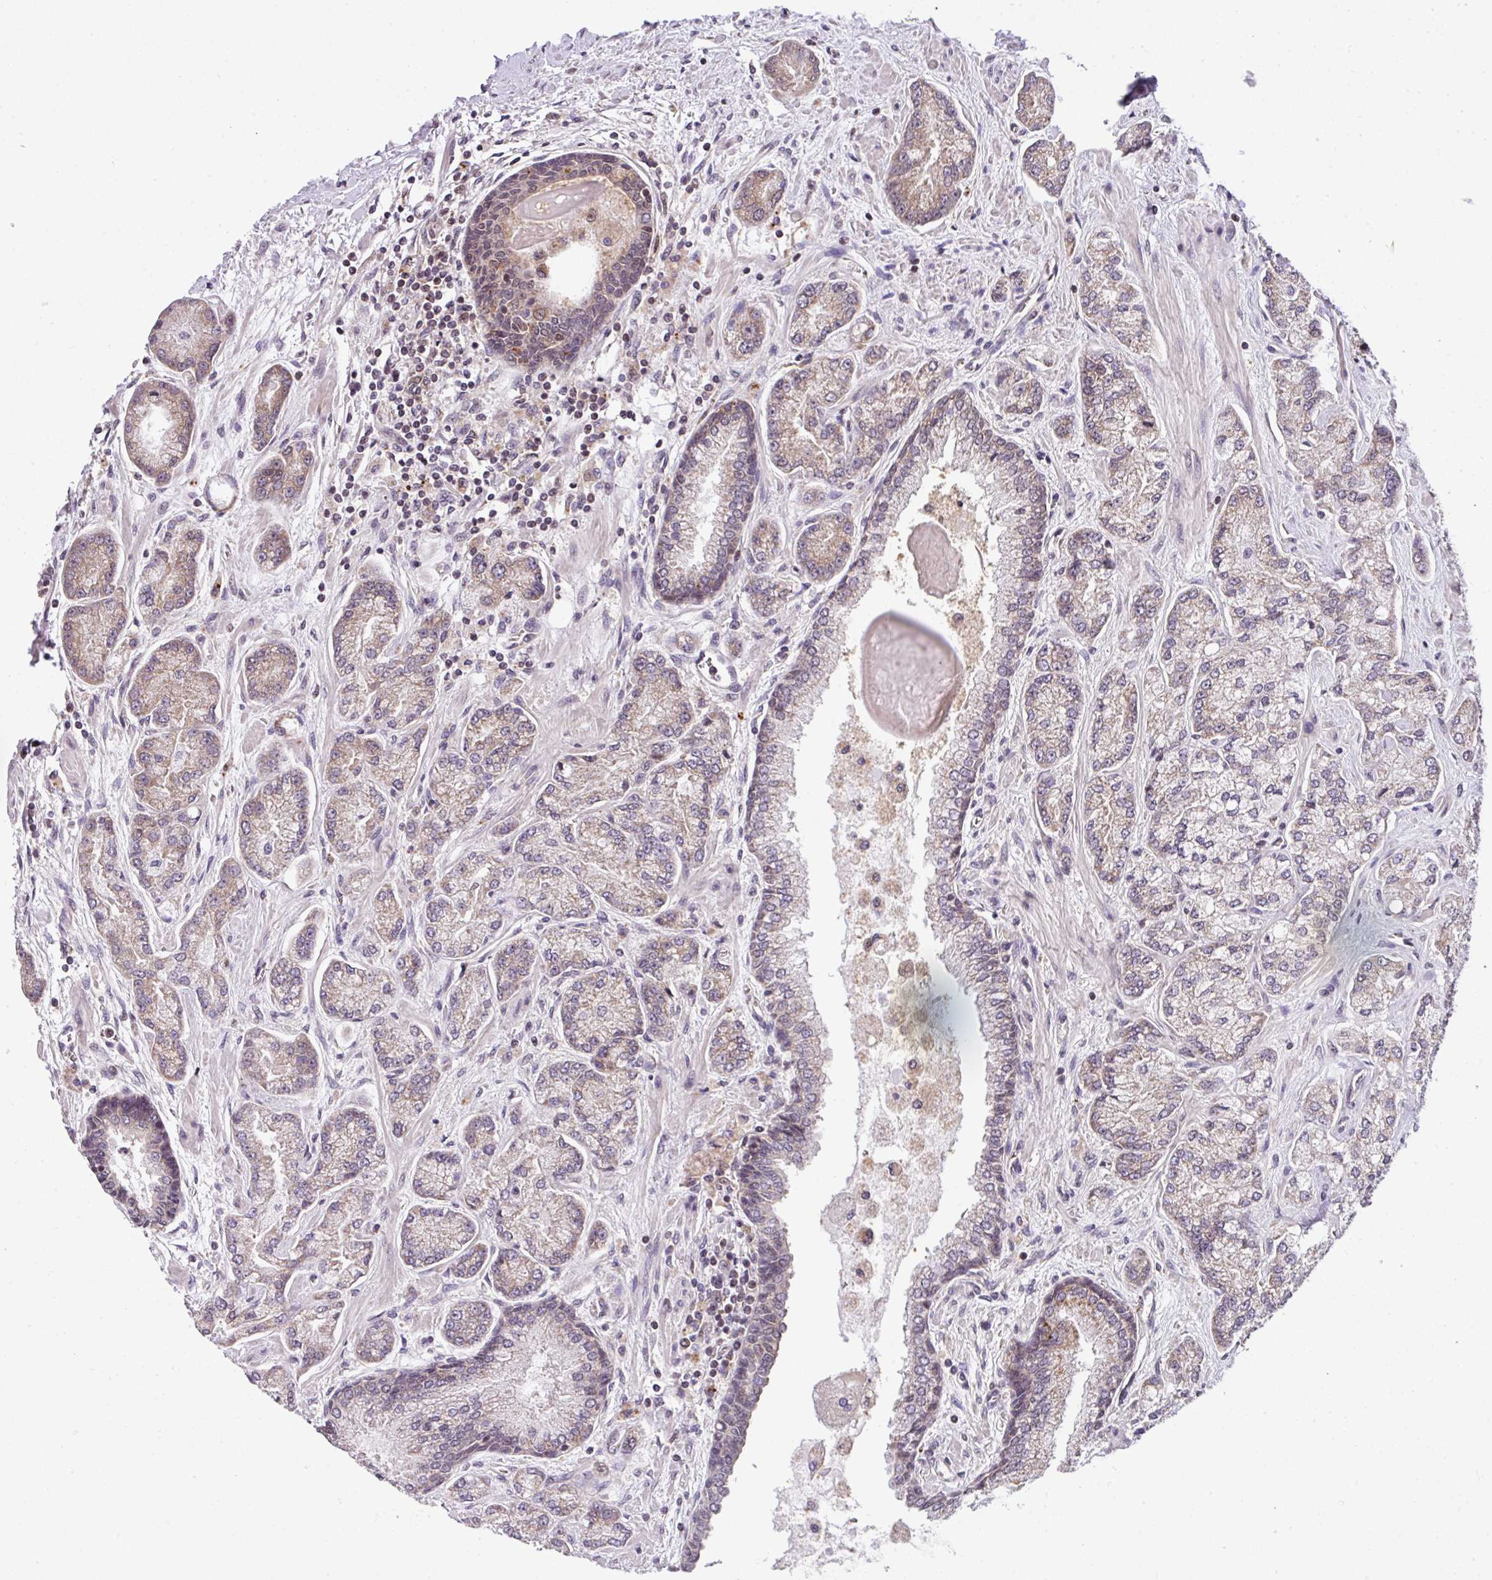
{"staining": {"intensity": "weak", "quantity": "25%-75%", "location": "cytoplasmic/membranous"}, "tissue": "prostate cancer", "cell_type": "Tumor cells", "image_type": "cancer", "snomed": [{"axis": "morphology", "description": "Adenocarcinoma, High grade"}, {"axis": "topography", "description": "Prostate"}], "caption": "This micrograph displays immunohistochemistry staining of prostate cancer, with low weak cytoplasmic/membranous expression in about 25%-75% of tumor cells.", "gene": "PLK1", "patient": {"sex": "male", "age": 68}}